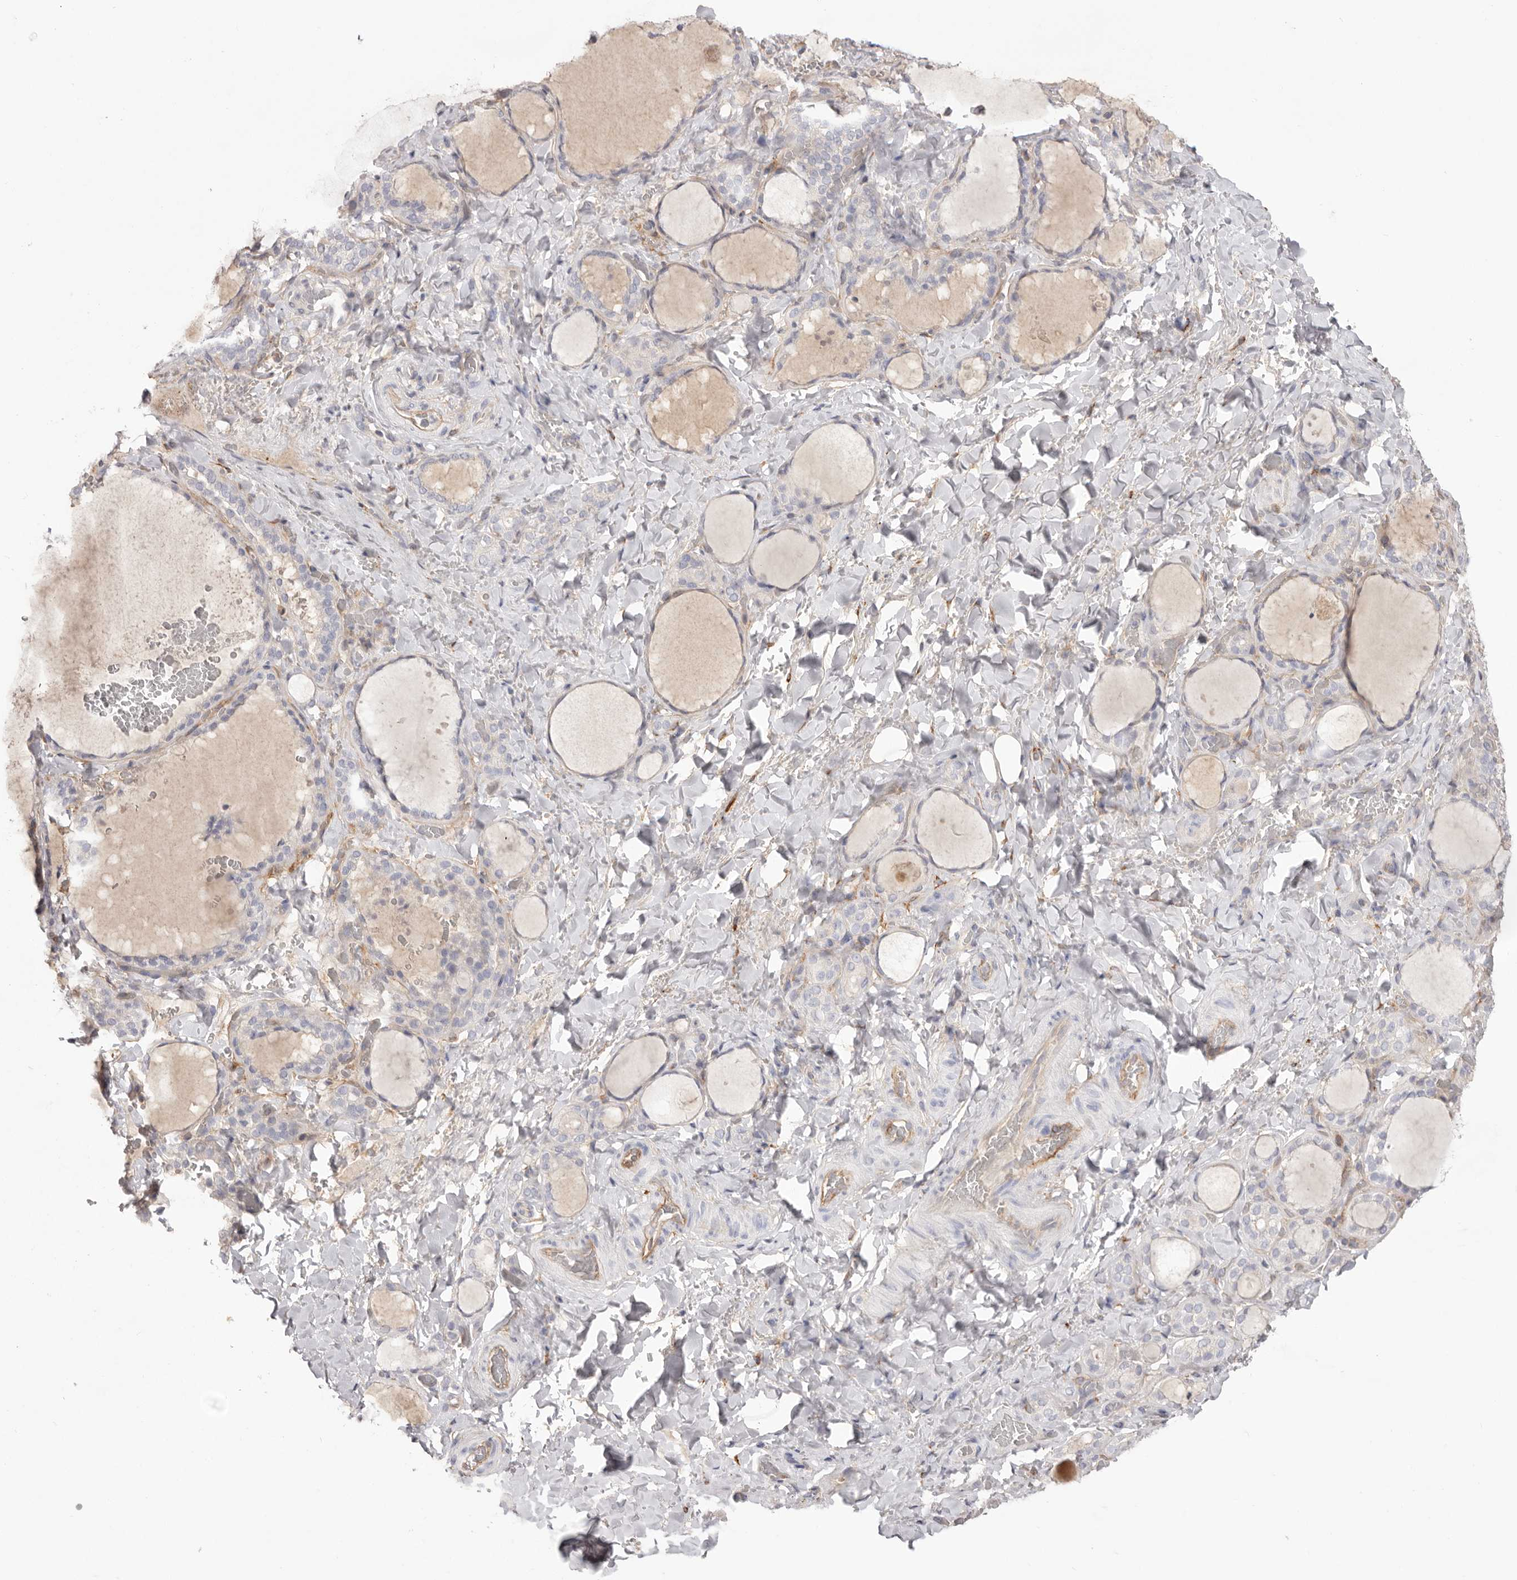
{"staining": {"intensity": "negative", "quantity": "none", "location": "none"}, "tissue": "thyroid gland", "cell_type": "Glandular cells", "image_type": "normal", "snomed": [{"axis": "morphology", "description": "Normal tissue, NOS"}, {"axis": "topography", "description": "Thyroid gland"}], "caption": "The micrograph demonstrates no significant staining in glandular cells of thyroid gland.", "gene": "LRRC66", "patient": {"sex": "female", "age": 22}}